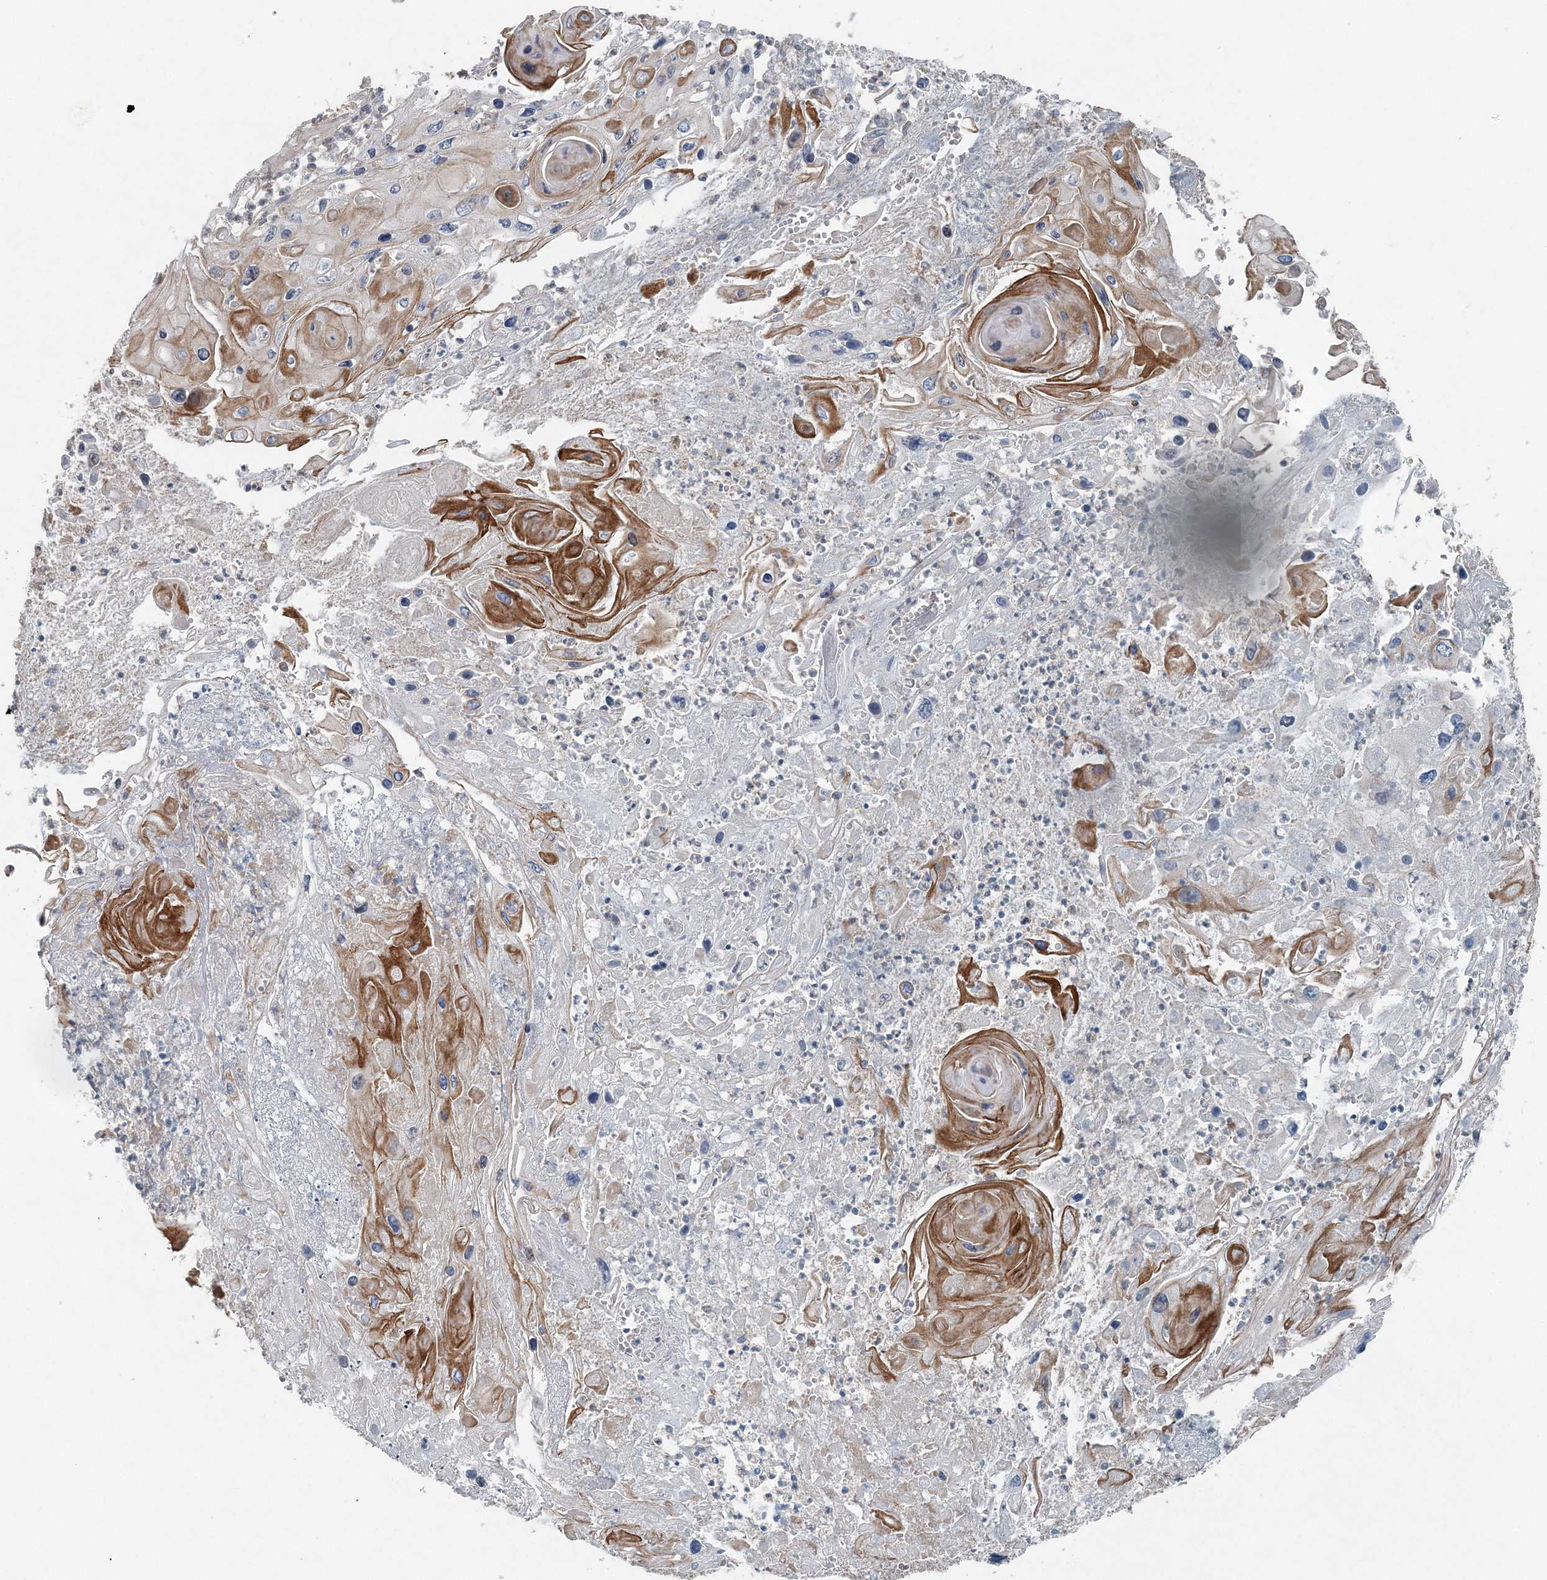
{"staining": {"intensity": "moderate", "quantity": "<25%", "location": "cytoplasmic/membranous"}, "tissue": "skin cancer", "cell_type": "Tumor cells", "image_type": "cancer", "snomed": [{"axis": "morphology", "description": "Squamous cell carcinoma, NOS"}, {"axis": "topography", "description": "Skin"}], "caption": "Brown immunohistochemical staining in human skin cancer (squamous cell carcinoma) shows moderate cytoplasmic/membranous expression in about <25% of tumor cells.", "gene": "VSIG2", "patient": {"sex": "male", "age": 55}}